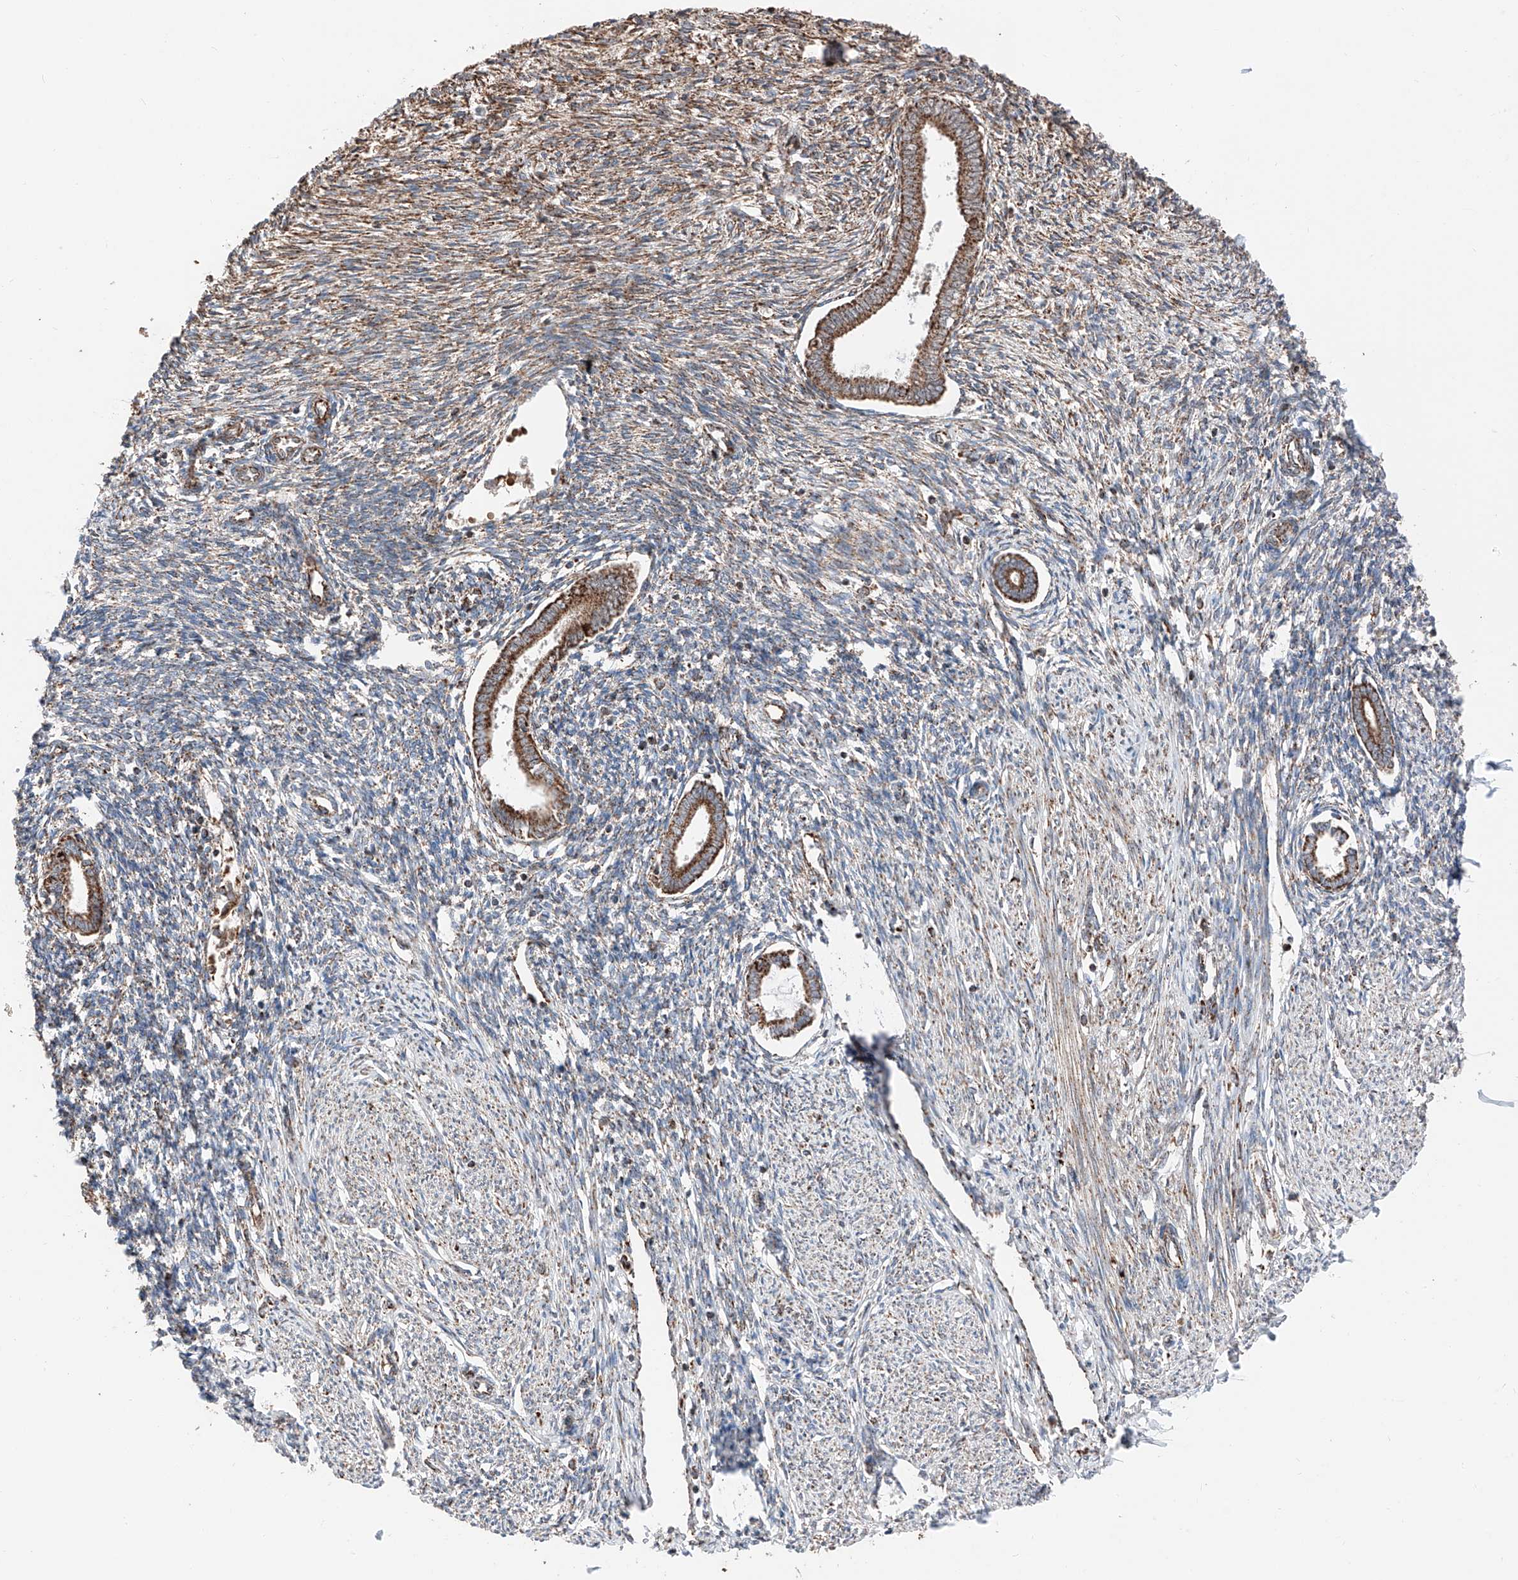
{"staining": {"intensity": "moderate", "quantity": "25%-75%", "location": "cytoplasmic/membranous"}, "tissue": "endometrium", "cell_type": "Cells in endometrial stroma", "image_type": "normal", "snomed": [{"axis": "morphology", "description": "Normal tissue, NOS"}, {"axis": "topography", "description": "Endometrium"}], "caption": "Protein staining reveals moderate cytoplasmic/membranous staining in approximately 25%-75% of cells in endometrial stroma in unremarkable endometrium. Using DAB (3,3'-diaminobenzidine) (brown) and hematoxylin (blue) stains, captured at high magnification using brightfield microscopy.", "gene": "ZSCAN29", "patient": {"sex": "female", "age": 56}}